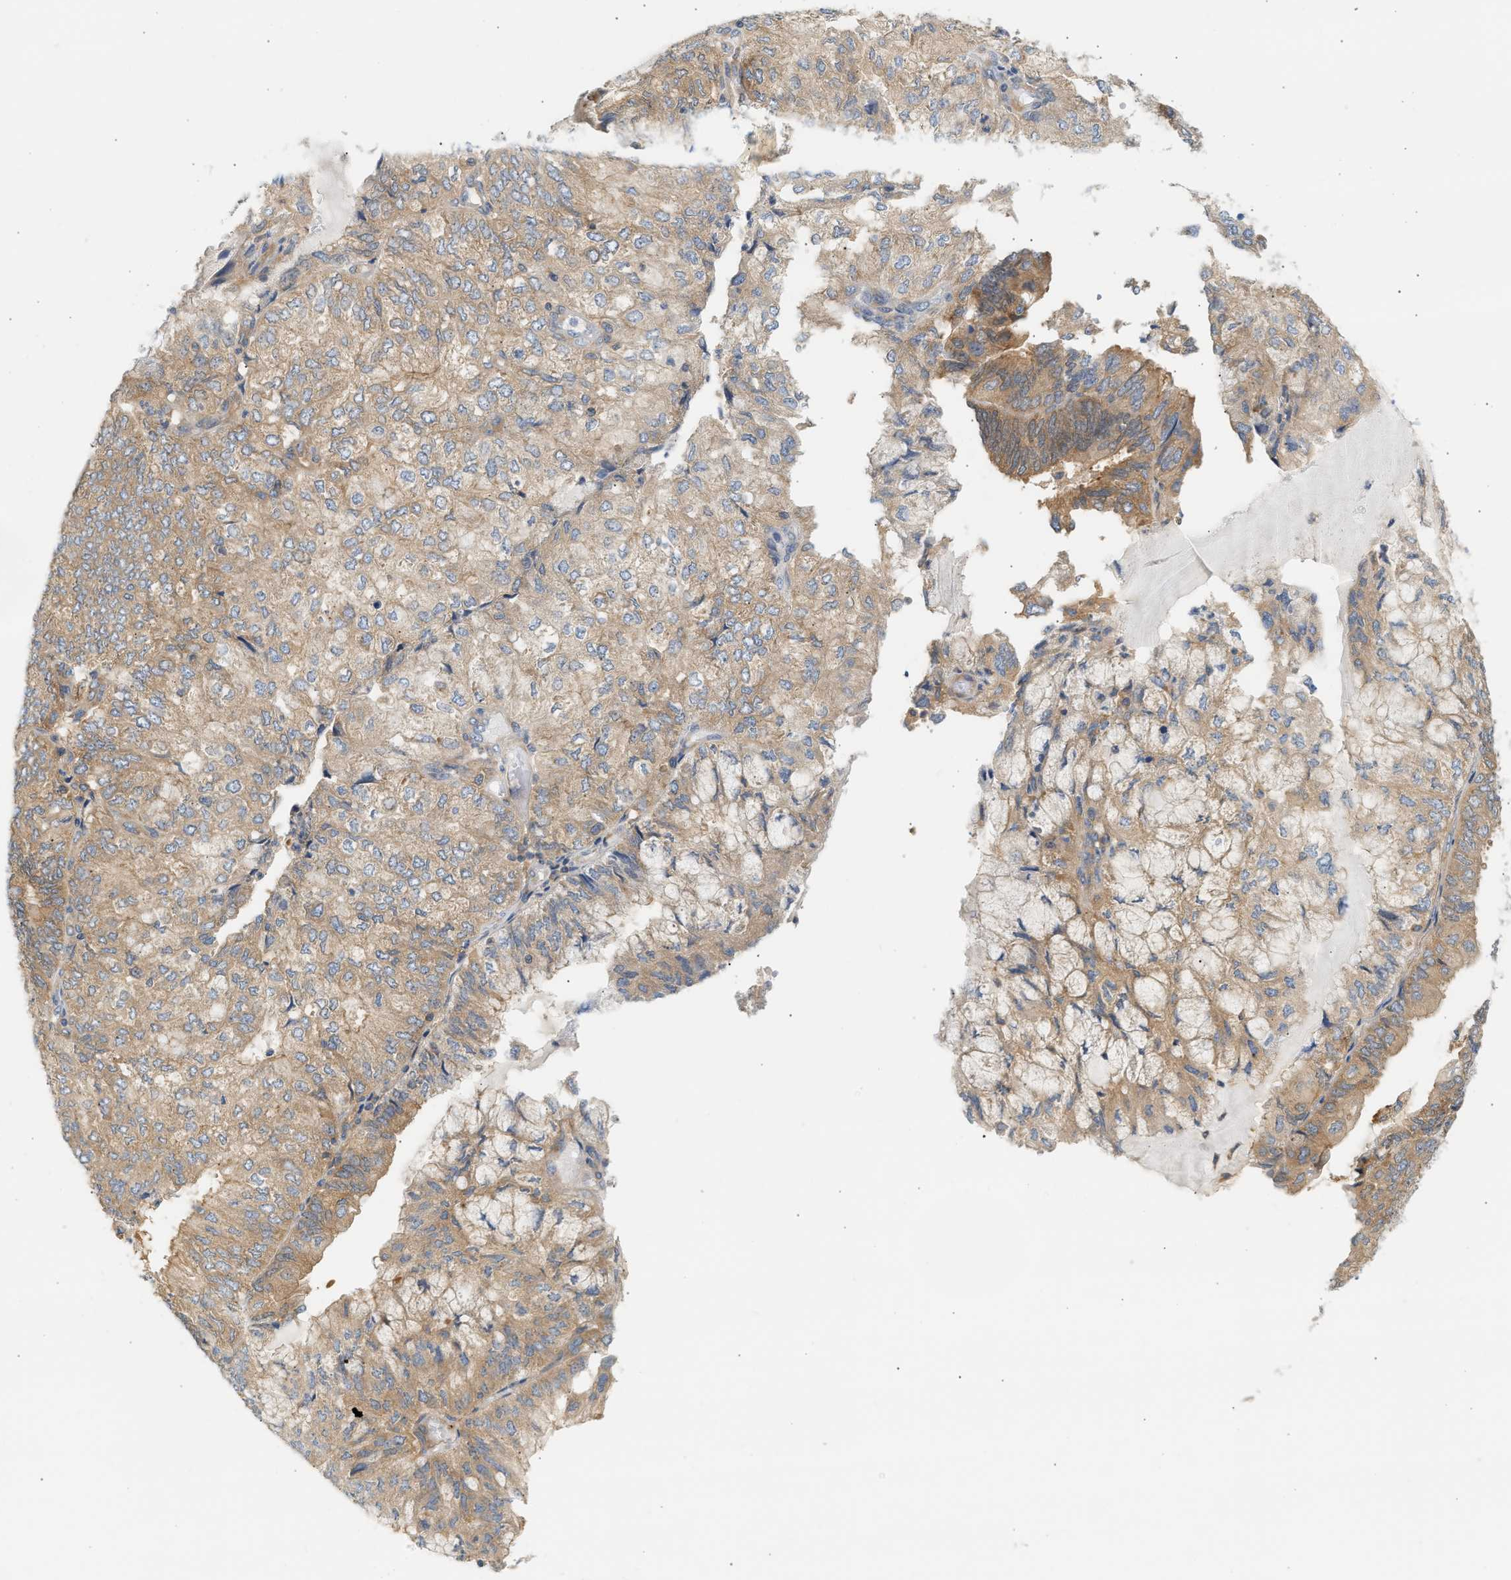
{"staining": {"intensity": "moderate", "quantity": ">75%", "location": "cytoplasmic/membranous"}, "tissue": "endometrial cancer", "cell_type": "Tumor cells", "image_type": "cancer", "snomed": [{"axis": "morphology", "description": "Adenocarcinoma, NOS"}, {"axis": "topography", "description": "Endometrium"}], "caption": "High-power microscopy captured an immunohistochemistry (IHC) micrograph of endometrial cancer, revealing moderate cytoplasmic/membranous expression in about >75% of tumor cells.", "gene": "PAFAH1B1", "patient": {"sex": "female", "age": 81}}